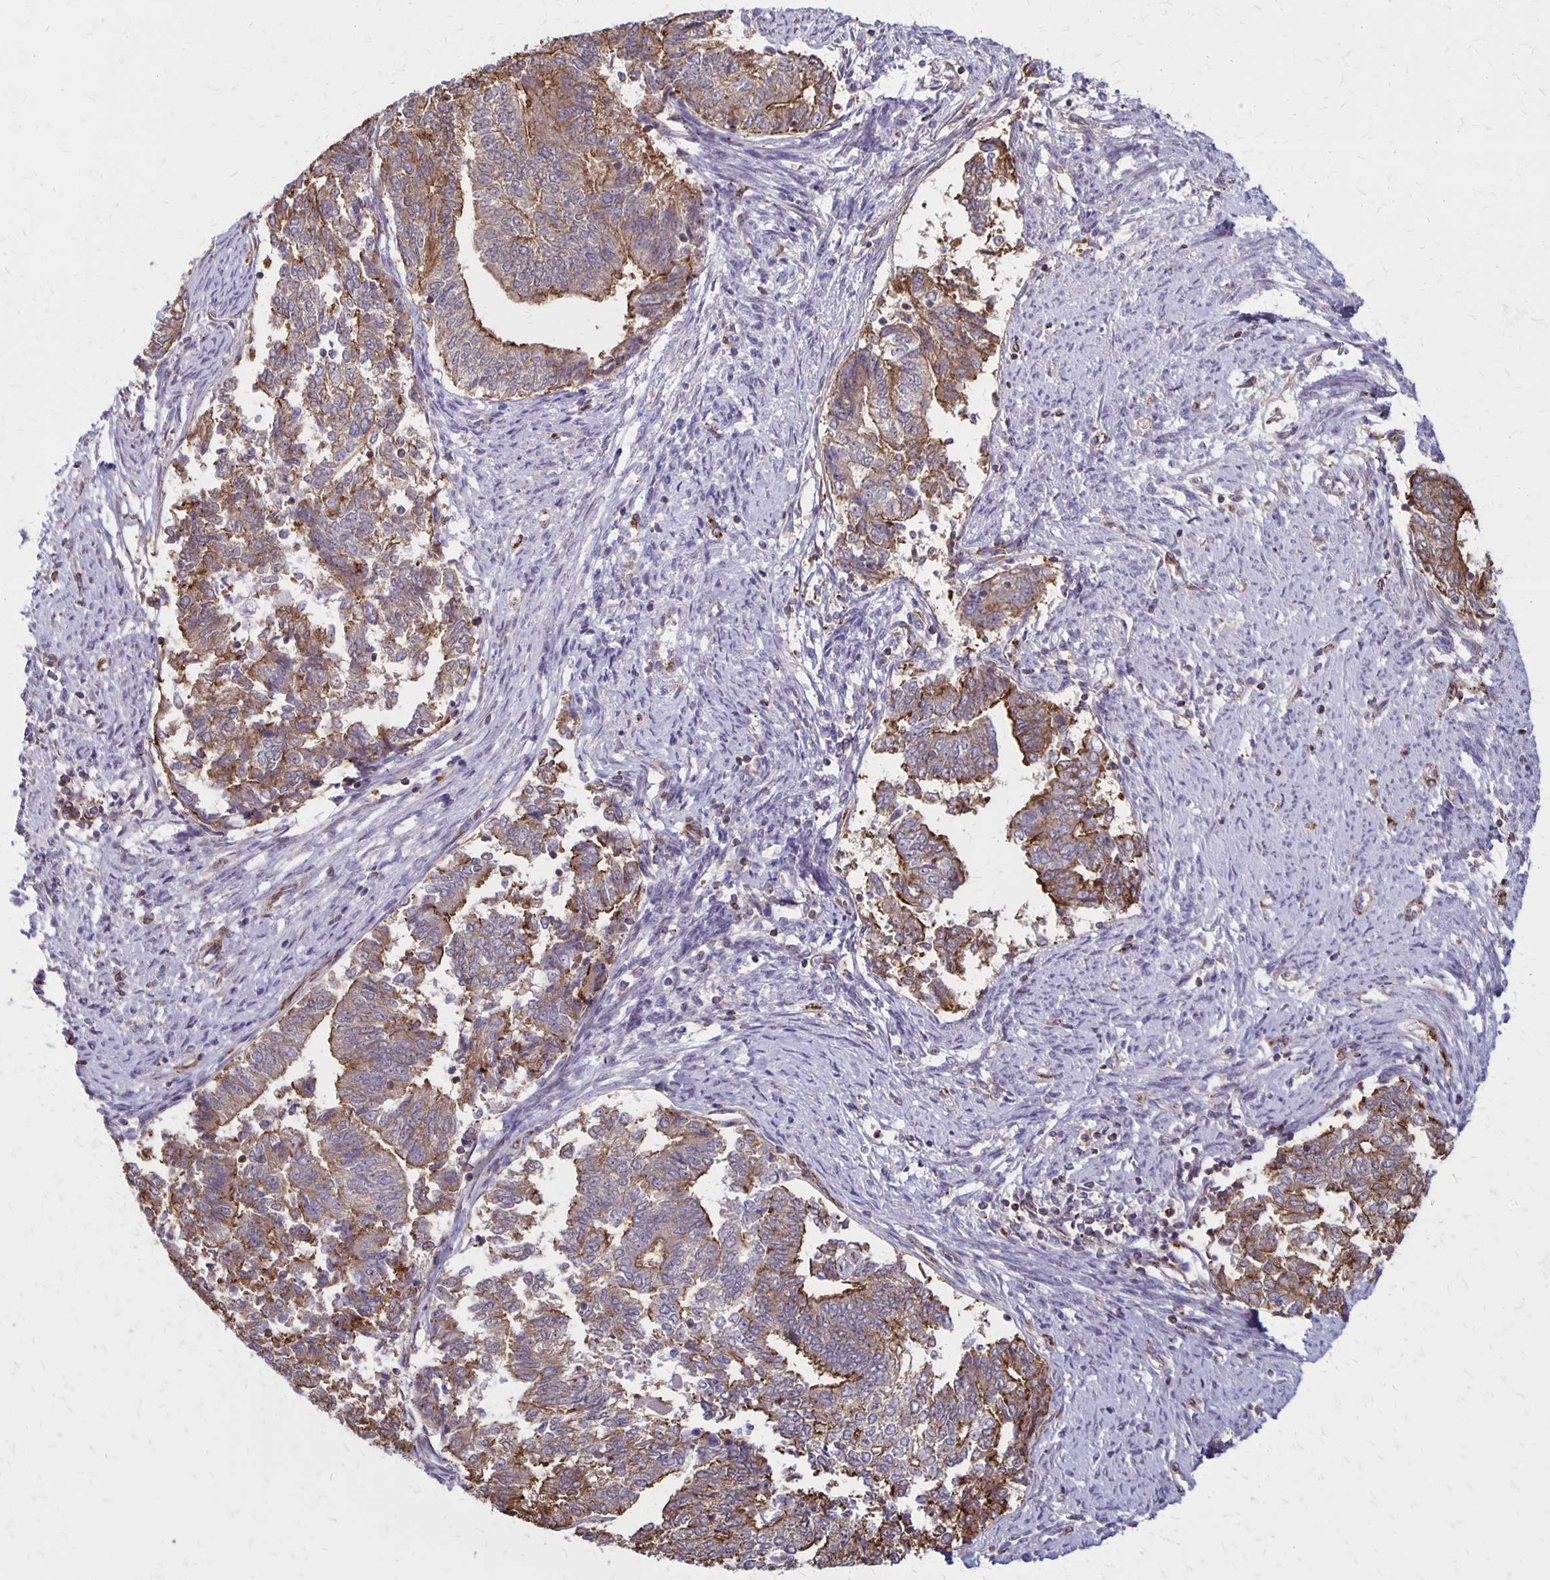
{"staining": {"intensity": "moderate", "quantity": "25%-75%", "location": "cytoplasmic/membranous"}, "tissue": "endometrial cancer", "cell_type": "Tumor cells", "image_type": "cancer", "snomed": [{"axis": "morphology", "description": "Adenocarcinoma, NOS"}, {"axis": "topography", "description": "Endometrium"}], "caption": "Human endometrial cancer stained for a protein (brown) displays moderate cytoplasmic/membranous positive expression in approximately 25%-75% of tumor cells.", "gene": "SEPTIN5", "patient": {"sex": "female", "age": 65}}